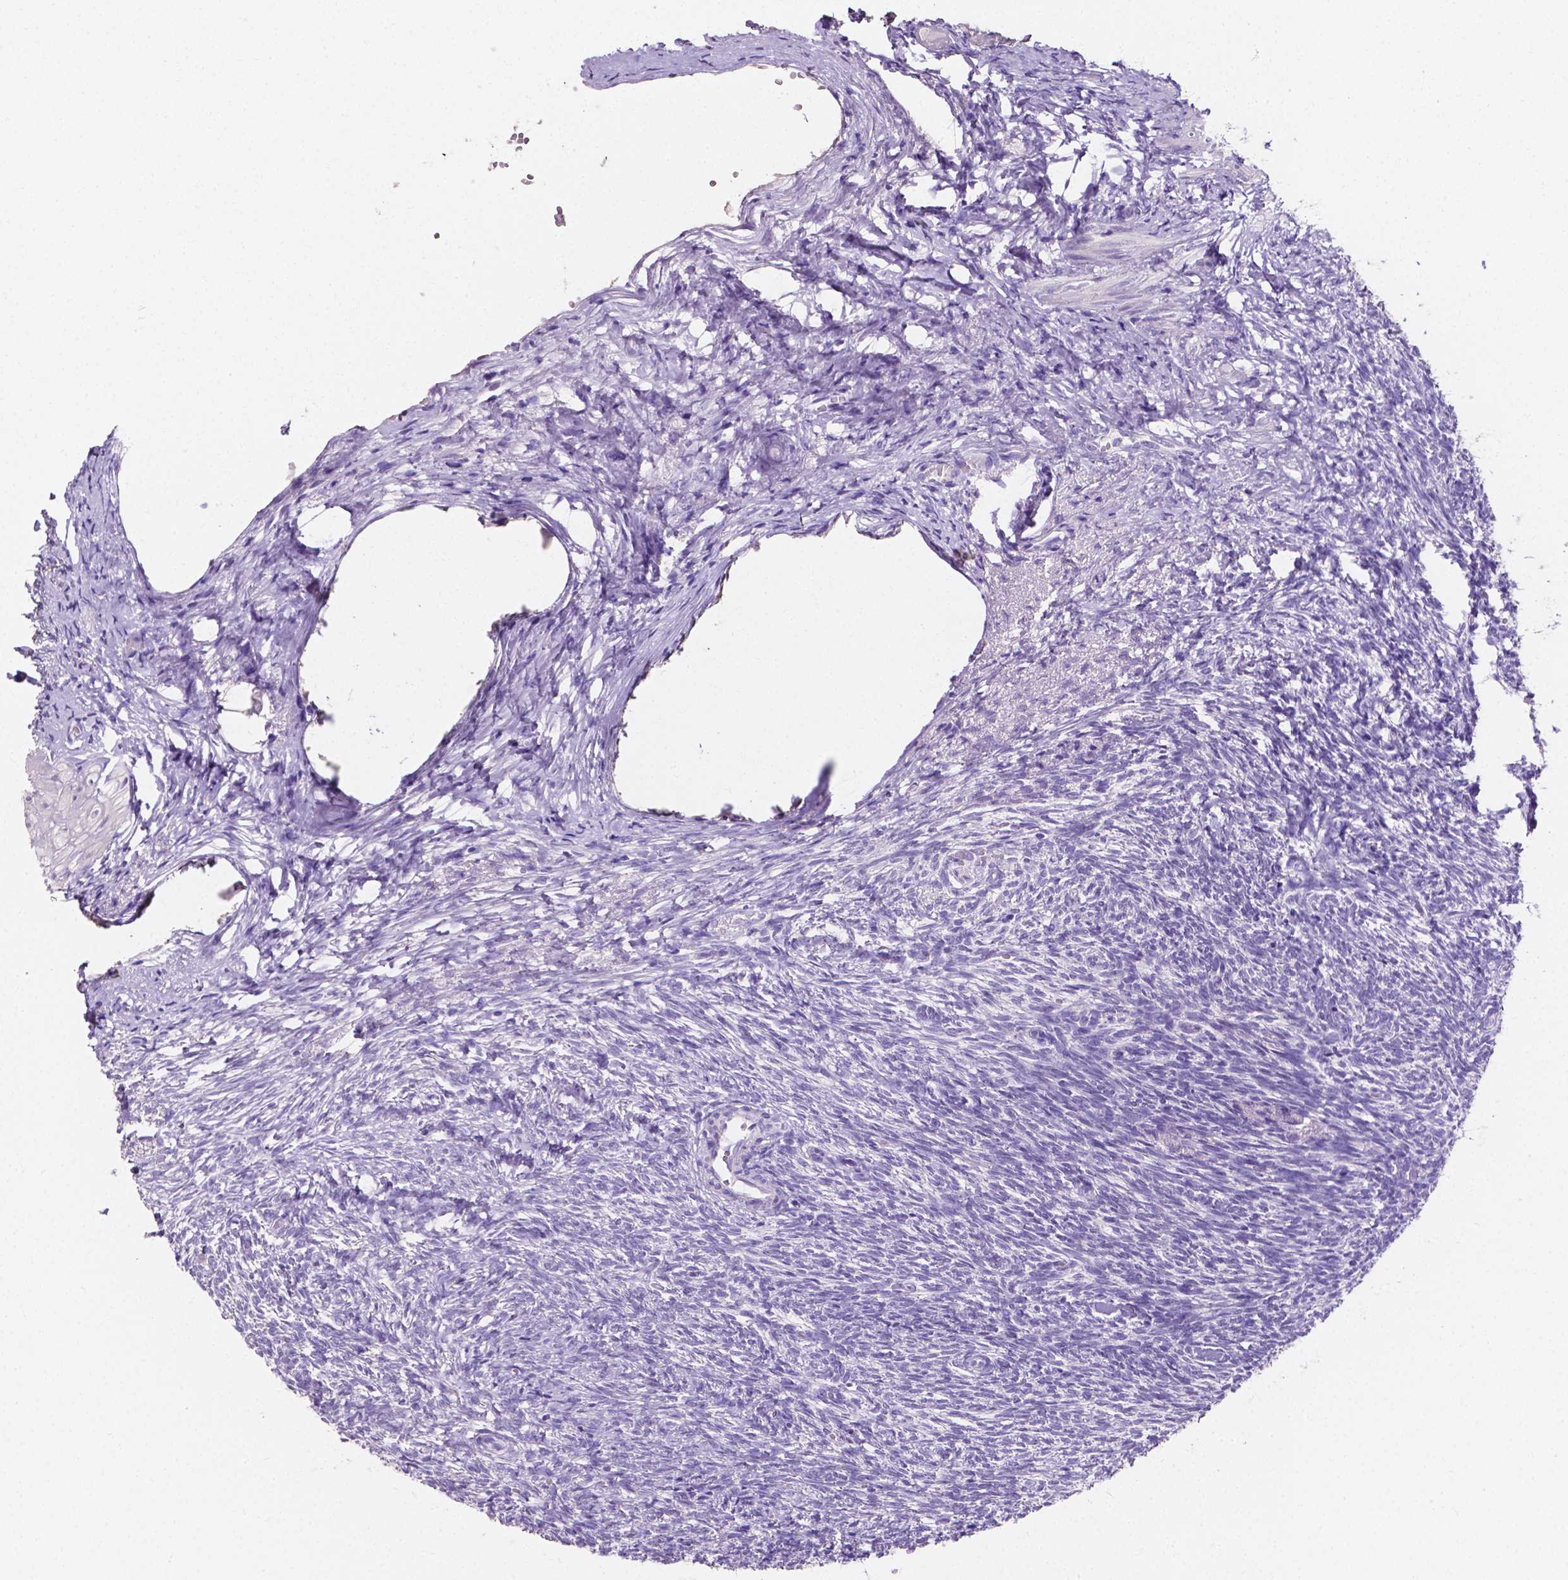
{"staining": {"intensity": "negative", "quantity": "none", "location": "none"}, "tissue": "ovary", "cell_type": "Ovarian stroma cells", "image_type": "normal", "snomed": [{"axis": "morphology", "description": "Normal tissue, NOS"}, {"axis": "topography", "description": "Ovary"}], "caption": "Human ovary stained for a protein using immunohistochemistry reveals no positivity in ovarian stroma cells.", "gene": "SLC22A2", "patient": {"sex": "female", "age": 46}}